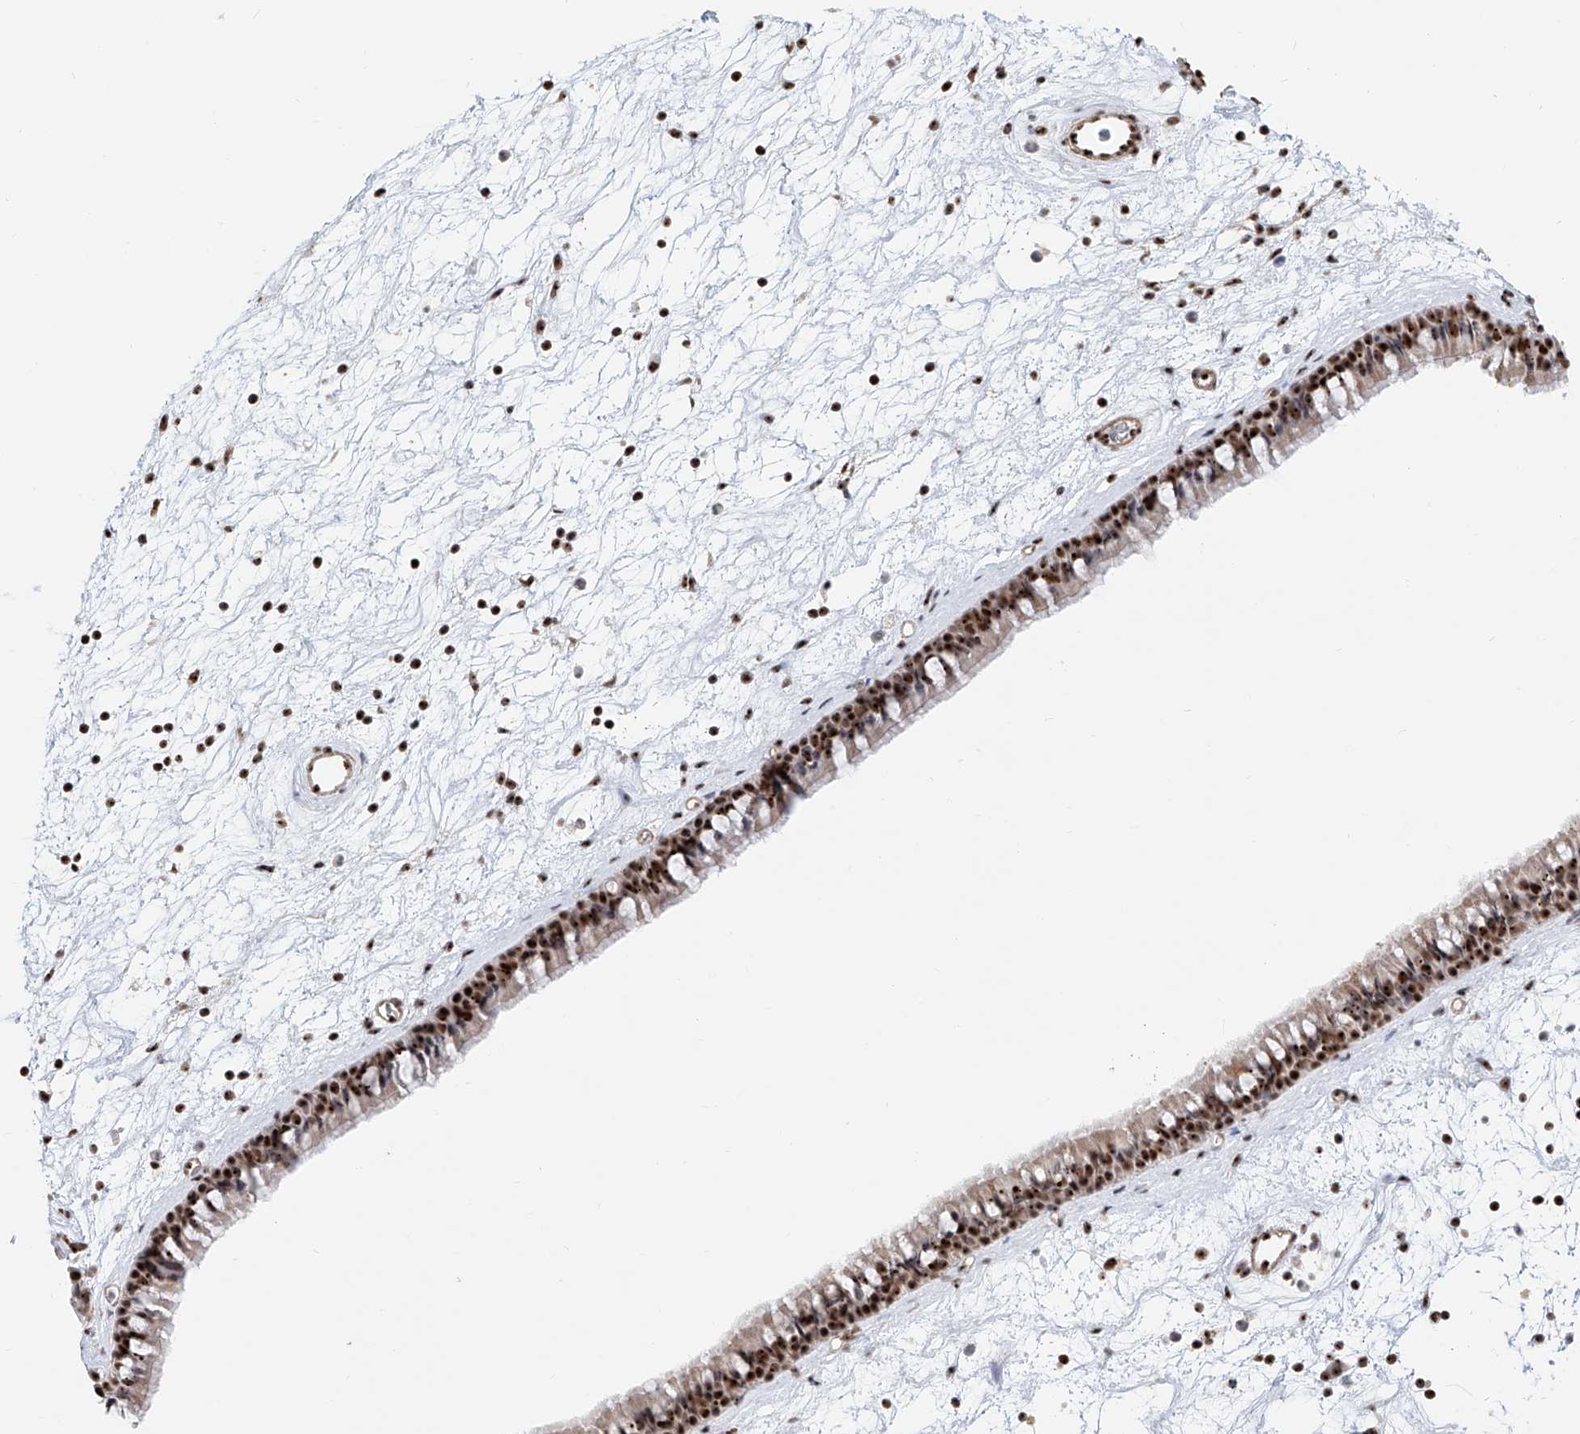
{"staining": {"intensity": "strong", "quantity": ">75%", "location": "nuclear"}, "tissue": "nasopharynx", "cell_type": "Respiratory epithelial cells", "image_type": "normal", "snomed": [{"axis": "morphology", "description": "Normal tissue, NOS"}, {"axis": "topography", "description": "Nasopharynx"}], "caption": "Immunohistochemical staining of unremarkable human nasopharynx displays strong nuclear protein expression in approximately >75% of respiratory epithelial cells.", "gene": "PRUNE2", "patient": {"sex": "male", "age": 64}}